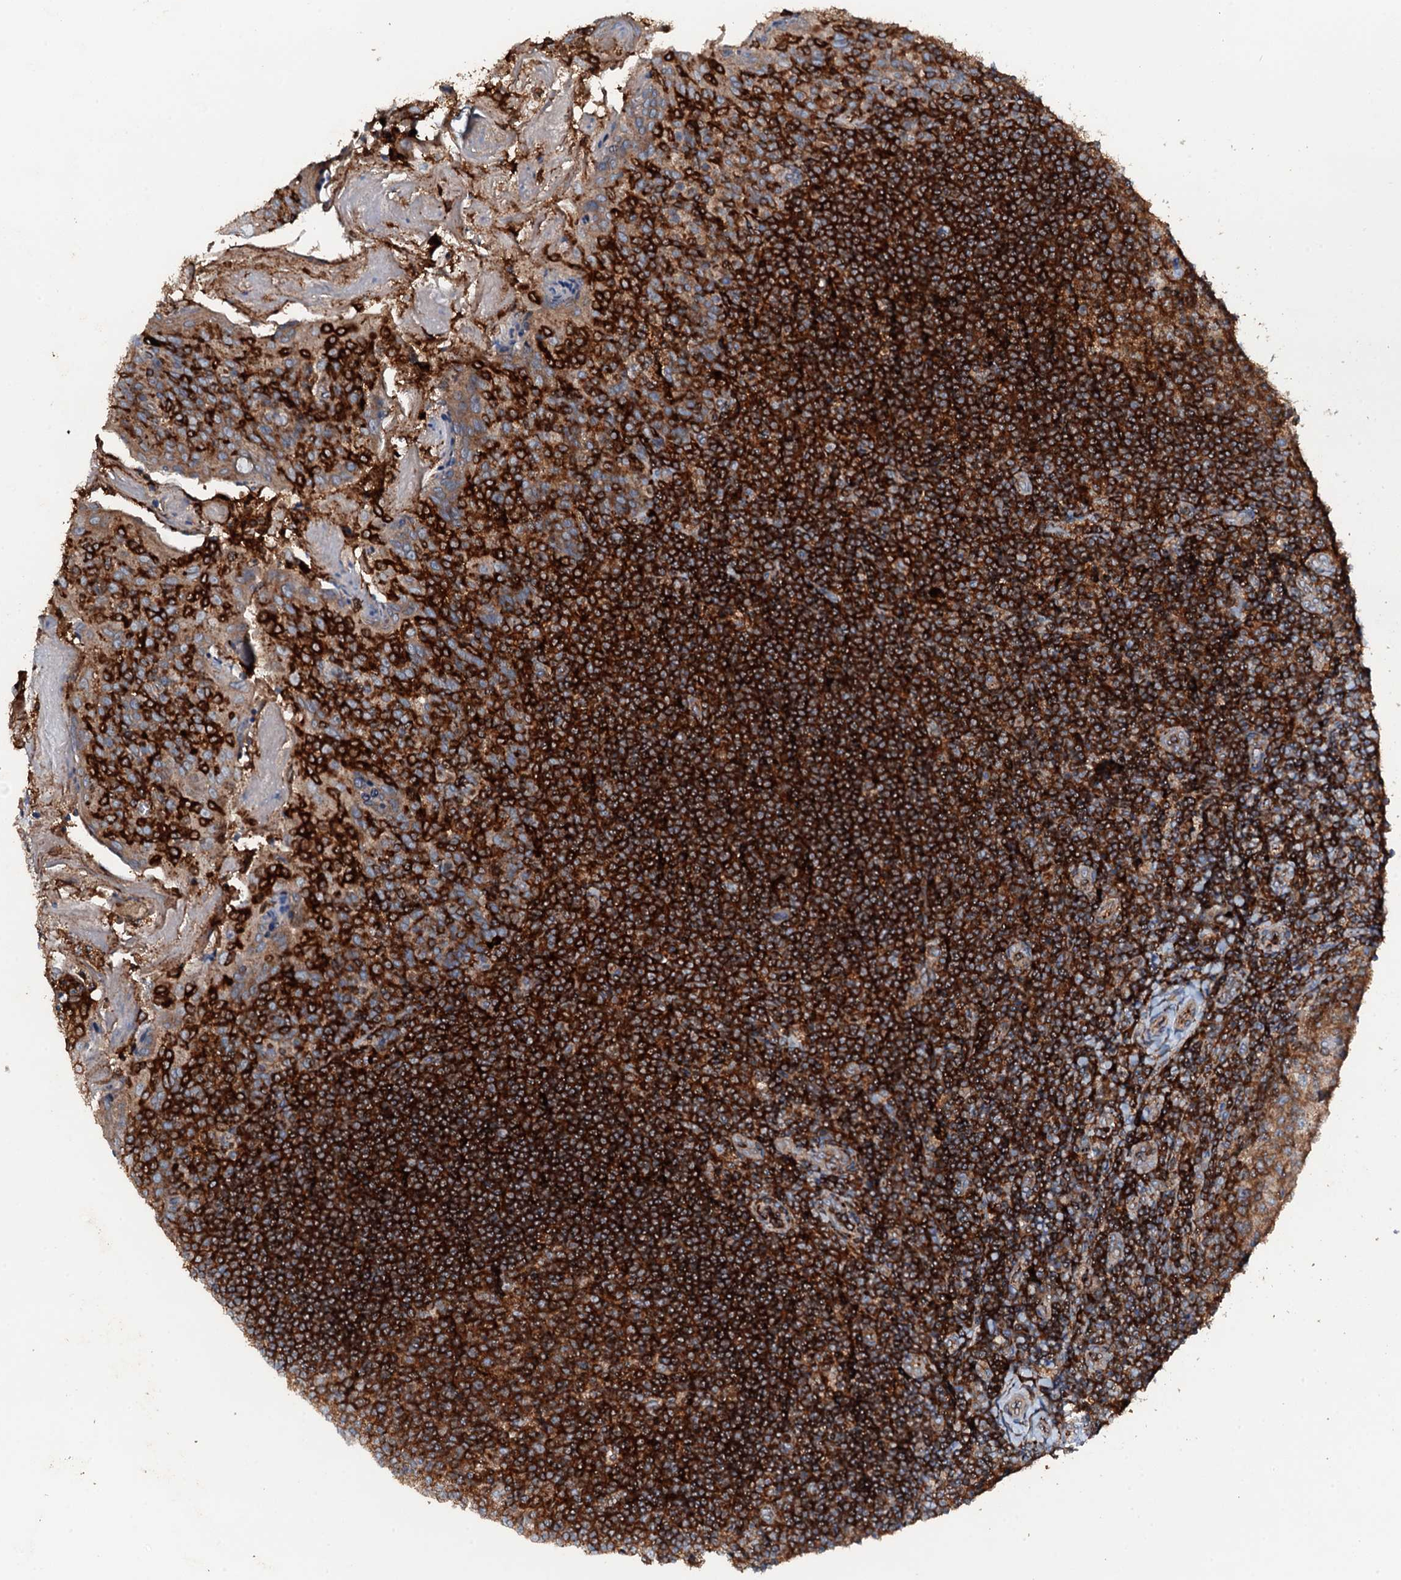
{"staining": {"intensity": "strong", "quantity": ">75%", "location": "cytoplasmic/membranous"}, "tissue": "tonsil", "cell_type": "Germinal center cells", "image_type": "normal", "snomed": [{"axis": "morphology", "description": "Normal tissue, NOS"}, {"axis": "topography", "description": "Tonsil"}], "caption": "DAB immunohistochemical staining of normal tonsil shows strong cytoplasmic/membranous protein staining in about >75% of germinal center cells. (DAB IHC, brown staining for protein, blue staining for nuclei).", "gene": "GRK2", "patient": {"sex": "female", "age": 10}}